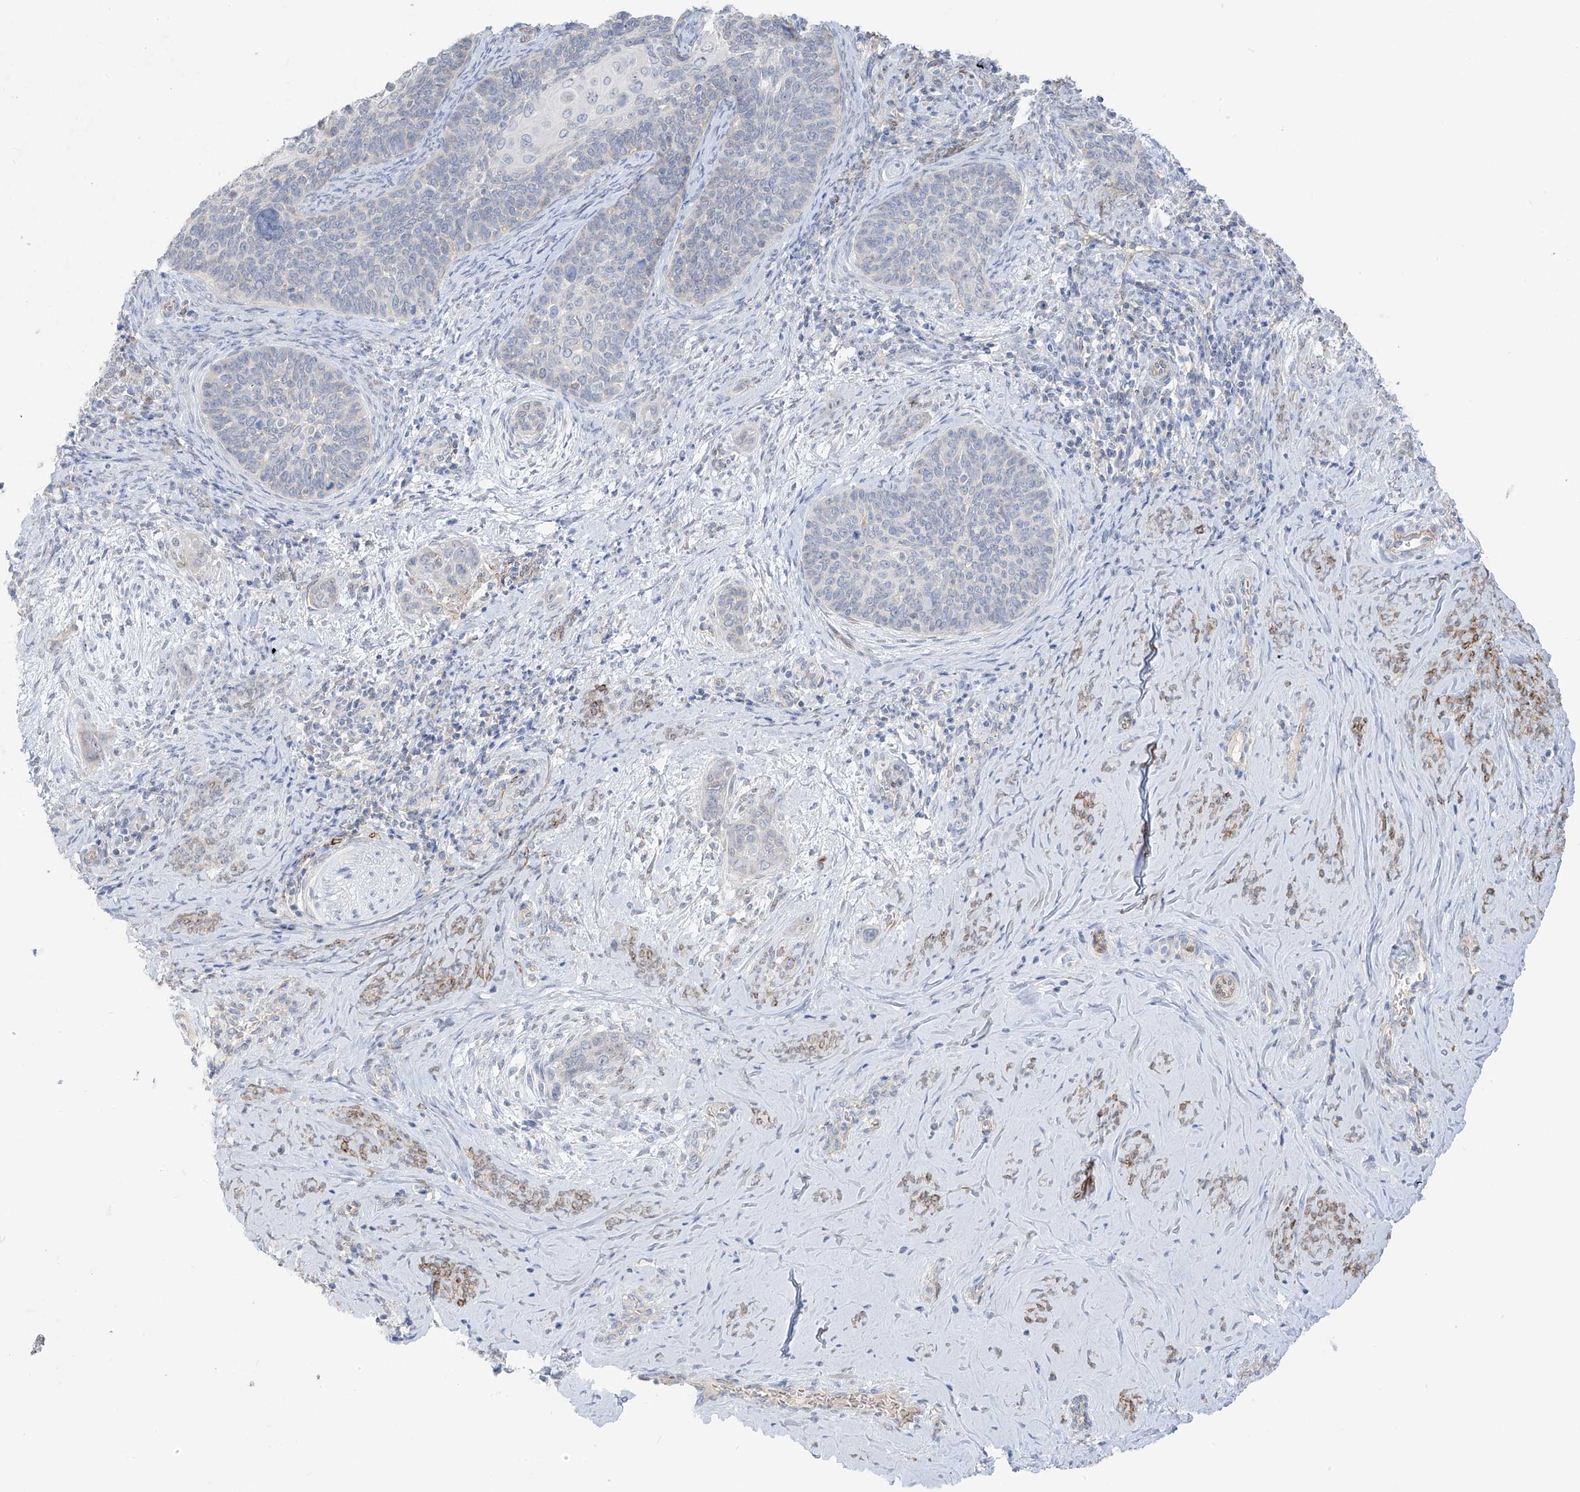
{"staining": {"intensity": "negative", "quantity": "none", "location": "none"}, "tissue": "cervical cancer", "cell_type": "Tumor cells", "image_type": "cancer", "snomed": [{"axis": "morphology", "description": "Squamous cell carcinoma, NOS"}, {"axis": "topography", "description": "Cervix"}], "caption": "Human cervical squamous cell carcinoma stained for a protein using immunohistochemistry (IHC) exhibits no expression in tumor cells.", "gene": "C11orf87", "patient": {"sex": "female", "age": 33}}